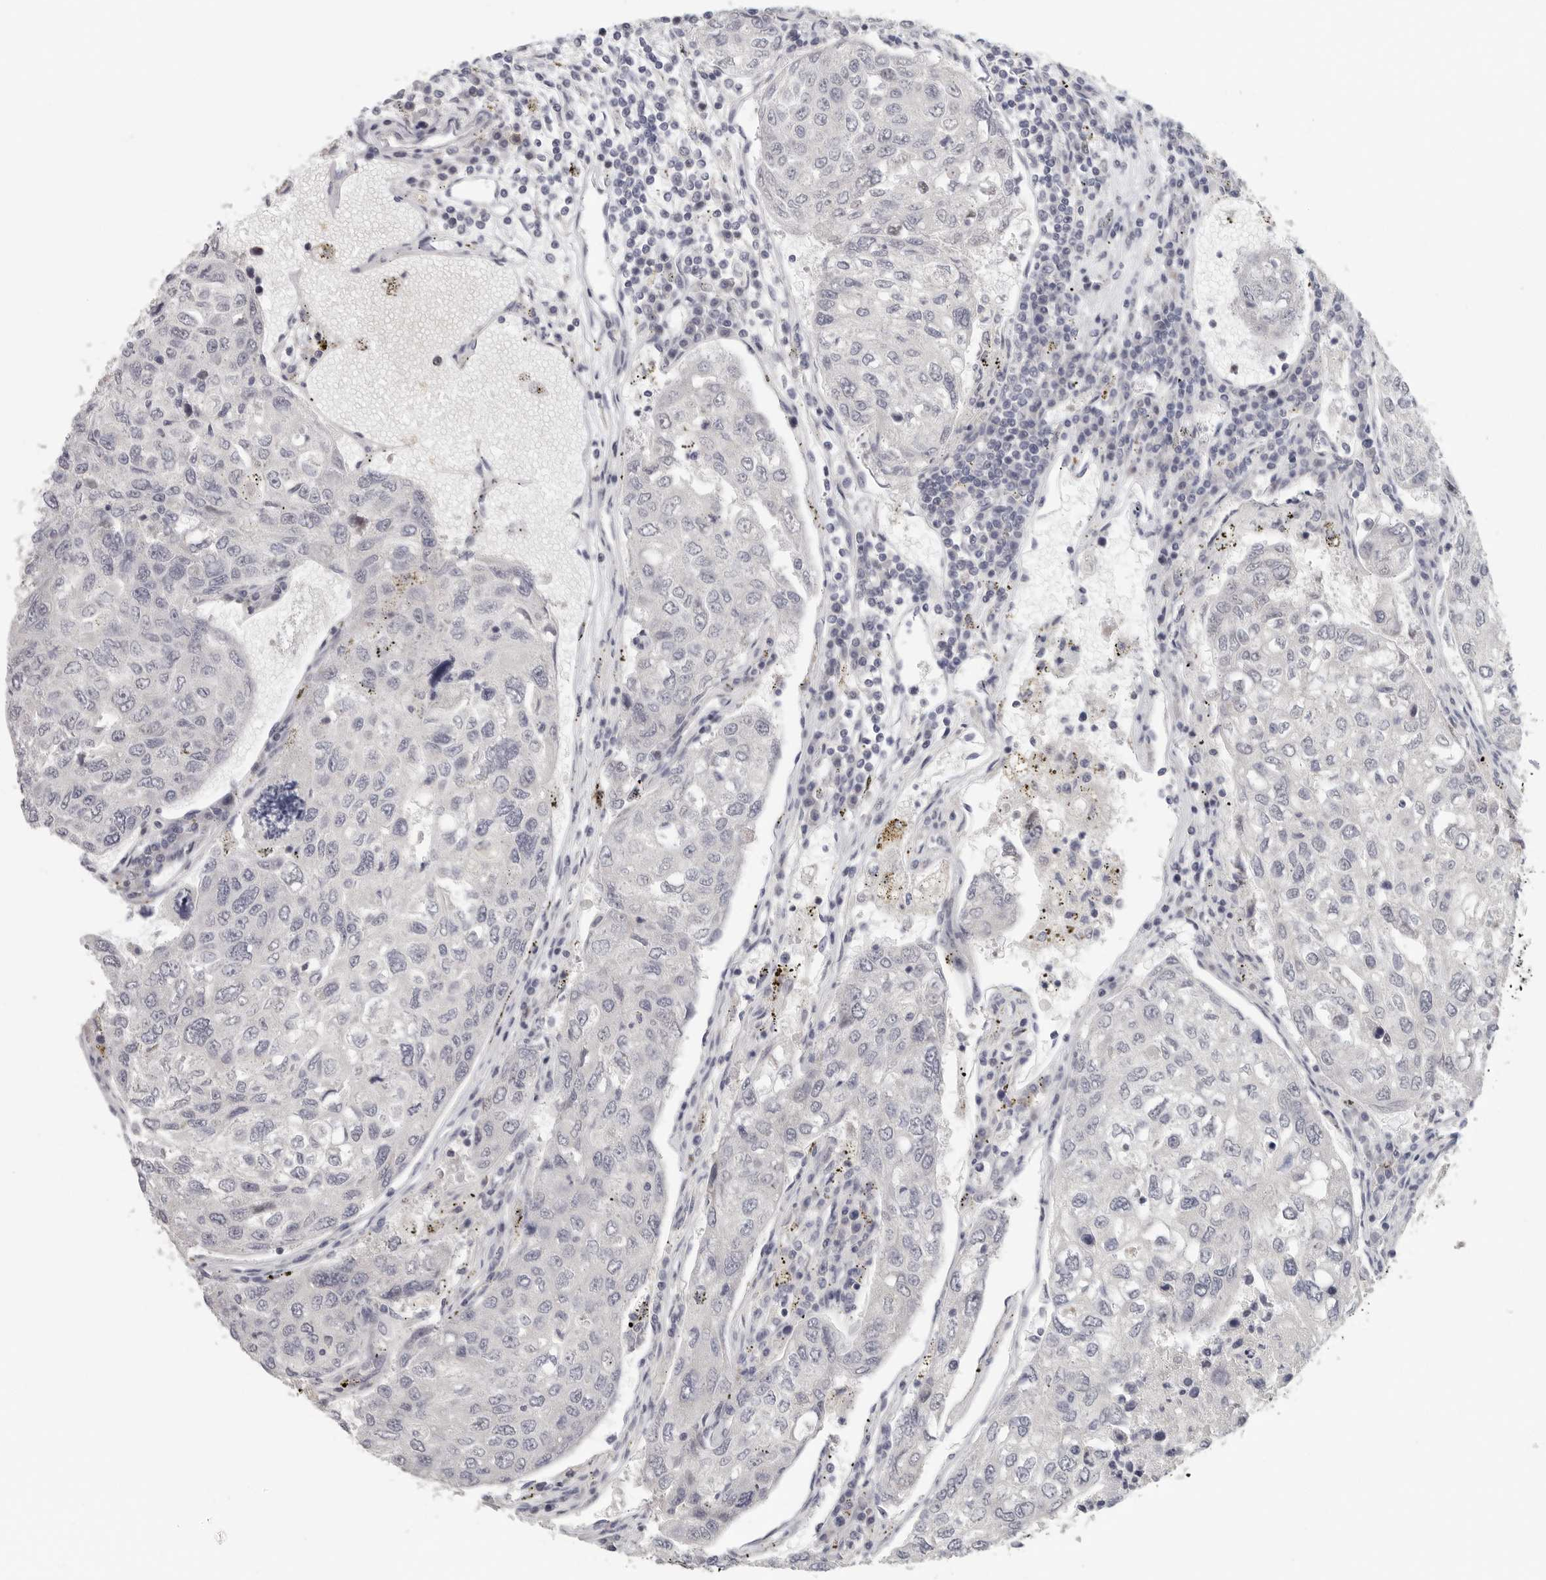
{"staining": {"intensity": "negative", "quantity": "none", "location": "none"}, "tissue": "urothelial cancer", "cell_type": "Tumor cells", "image_type": "cancer", "snomed": [{"axis": "morphology", "description": "Urothelial carcinoma, High grade"}, {"axis": "topography", "description": "Lymph node"}, {"axis": "topography", "description": "Urinary bladder"}], "caption": "High-grade urothelial carcinoma was stained to show a protein in brown. There is no significant expression in tumor cells. (DAB IHC with hematoxylin counter stain).", "gene": "DNAJC11", "patient": {"sex": "male", "age": 51}}